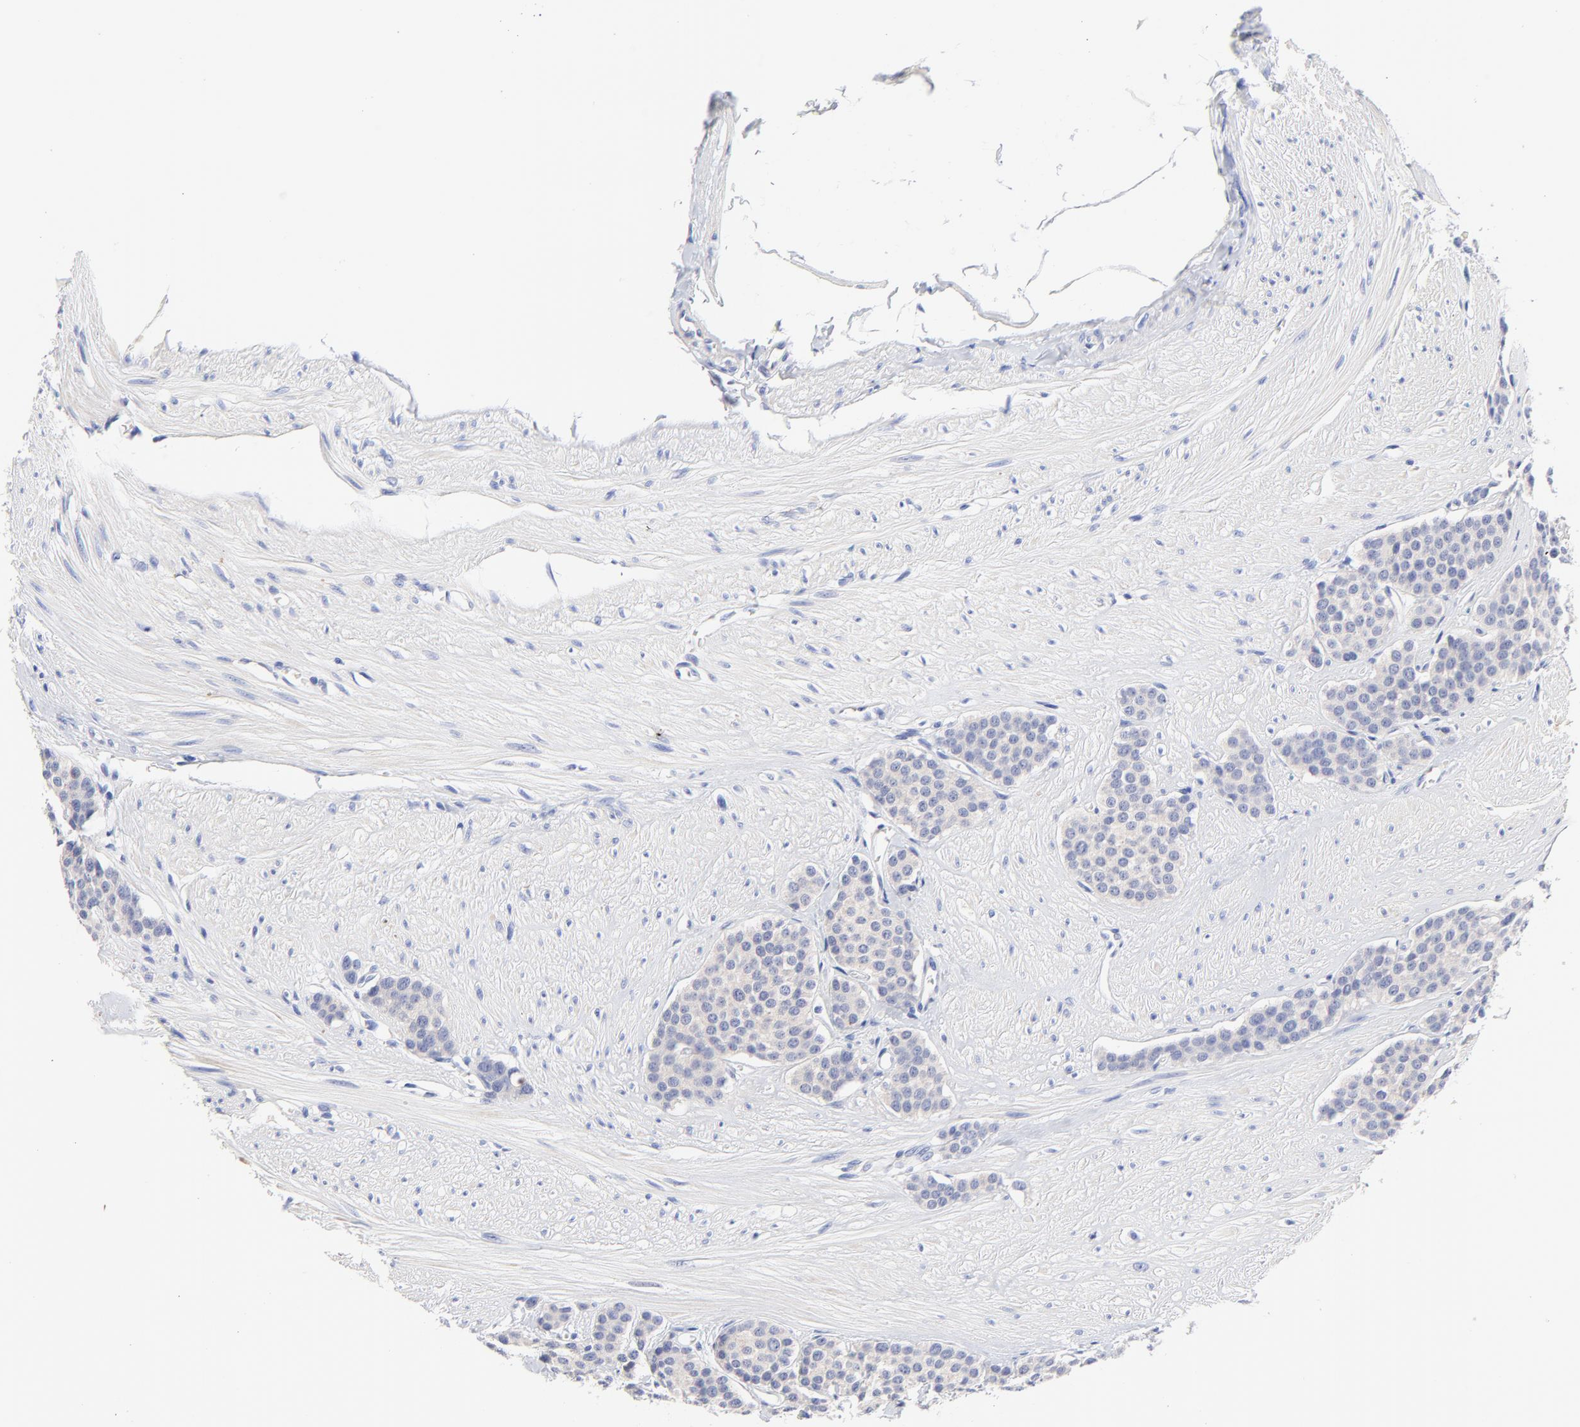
{"staining": {"intensity": "weak", "quantity": "<25%", "location": "cytoplasmic/membranous"}, "tissue": "carcinoid", "cell_type": "Tumor cells", "image_type": "cancer", "snomed": [{"axis": "morphology", "description": "Carcinoid, malignant, NOS"}, {"axis": "topography", "description": "Small intestine"}], "caption": "Immunohistochemistry (IHC) photomicrograph of human carcinoid (malignant) stained for a protein (brown), which demonstrates no staining in tumor cells.", "gene": "FBXO10", "patient": {"sex": "male", "age": 60}}